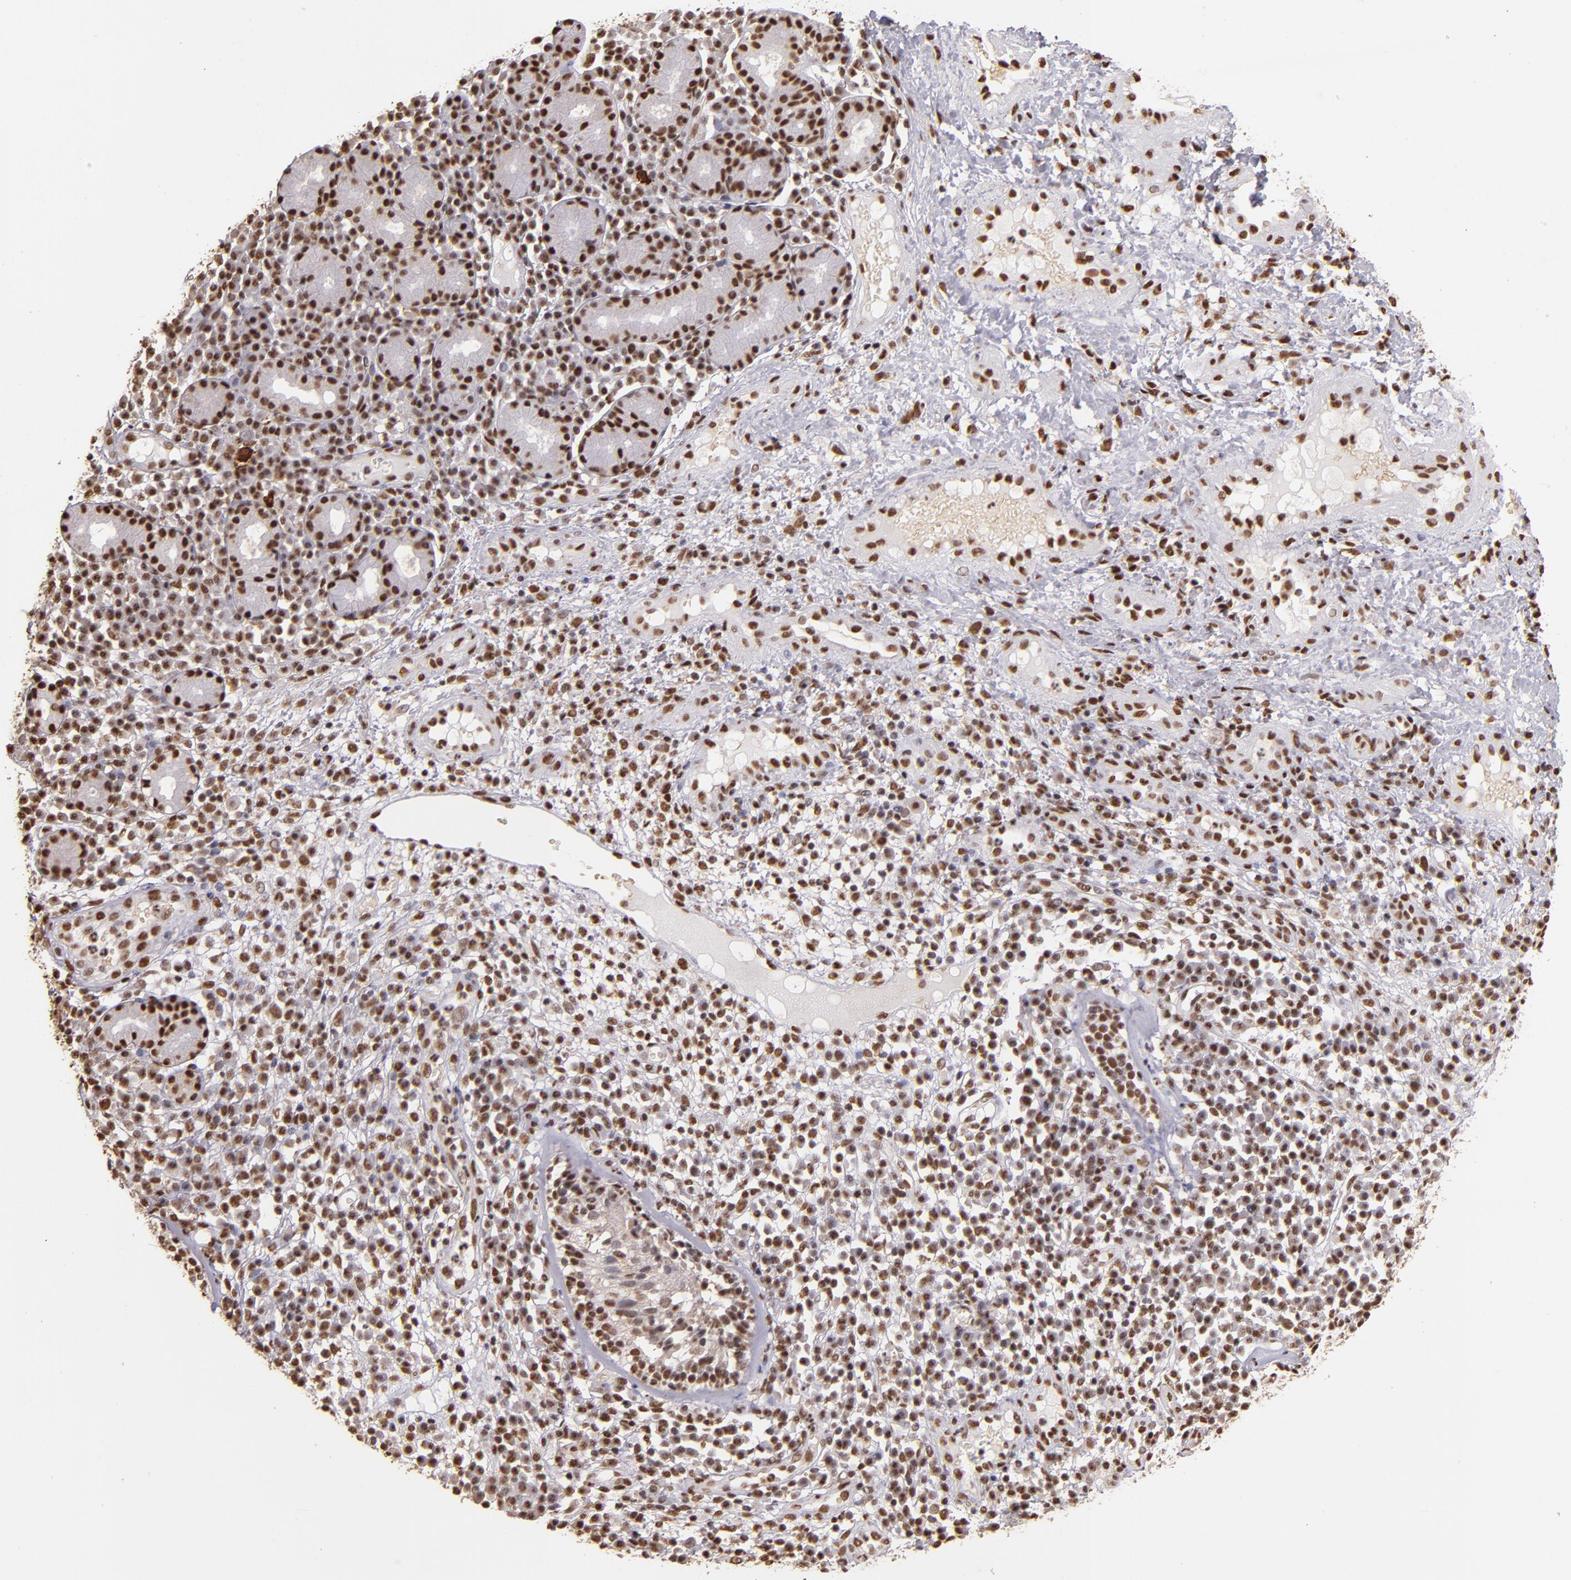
{"staining": {"intensity": "moderate", "quantity": ">75%", "location": "nuclear"}, "tissue": "nasopharynx", "cell_type": "Respiratory epithelial cells", "image_type": "normal", "snomed": [{"axis": "morphology", "description": "Normal tissue, NOS"}, {"axis": "morphology", "description": "Inflammation, NOS"}, {"axis": "morphology", "description": "Malignant melanoma, Metastatic site"}, {"axis": "topography", "description": "Nasopharynx"}], "caption": "Approximately >75% of respiratory epithelial cells in normal nasopharynx display moderate nuclear protein expression as visualized by brown immunohistochemical staining.", "gene": "SP1", "patient": {"sex": "female", "age": 55}}